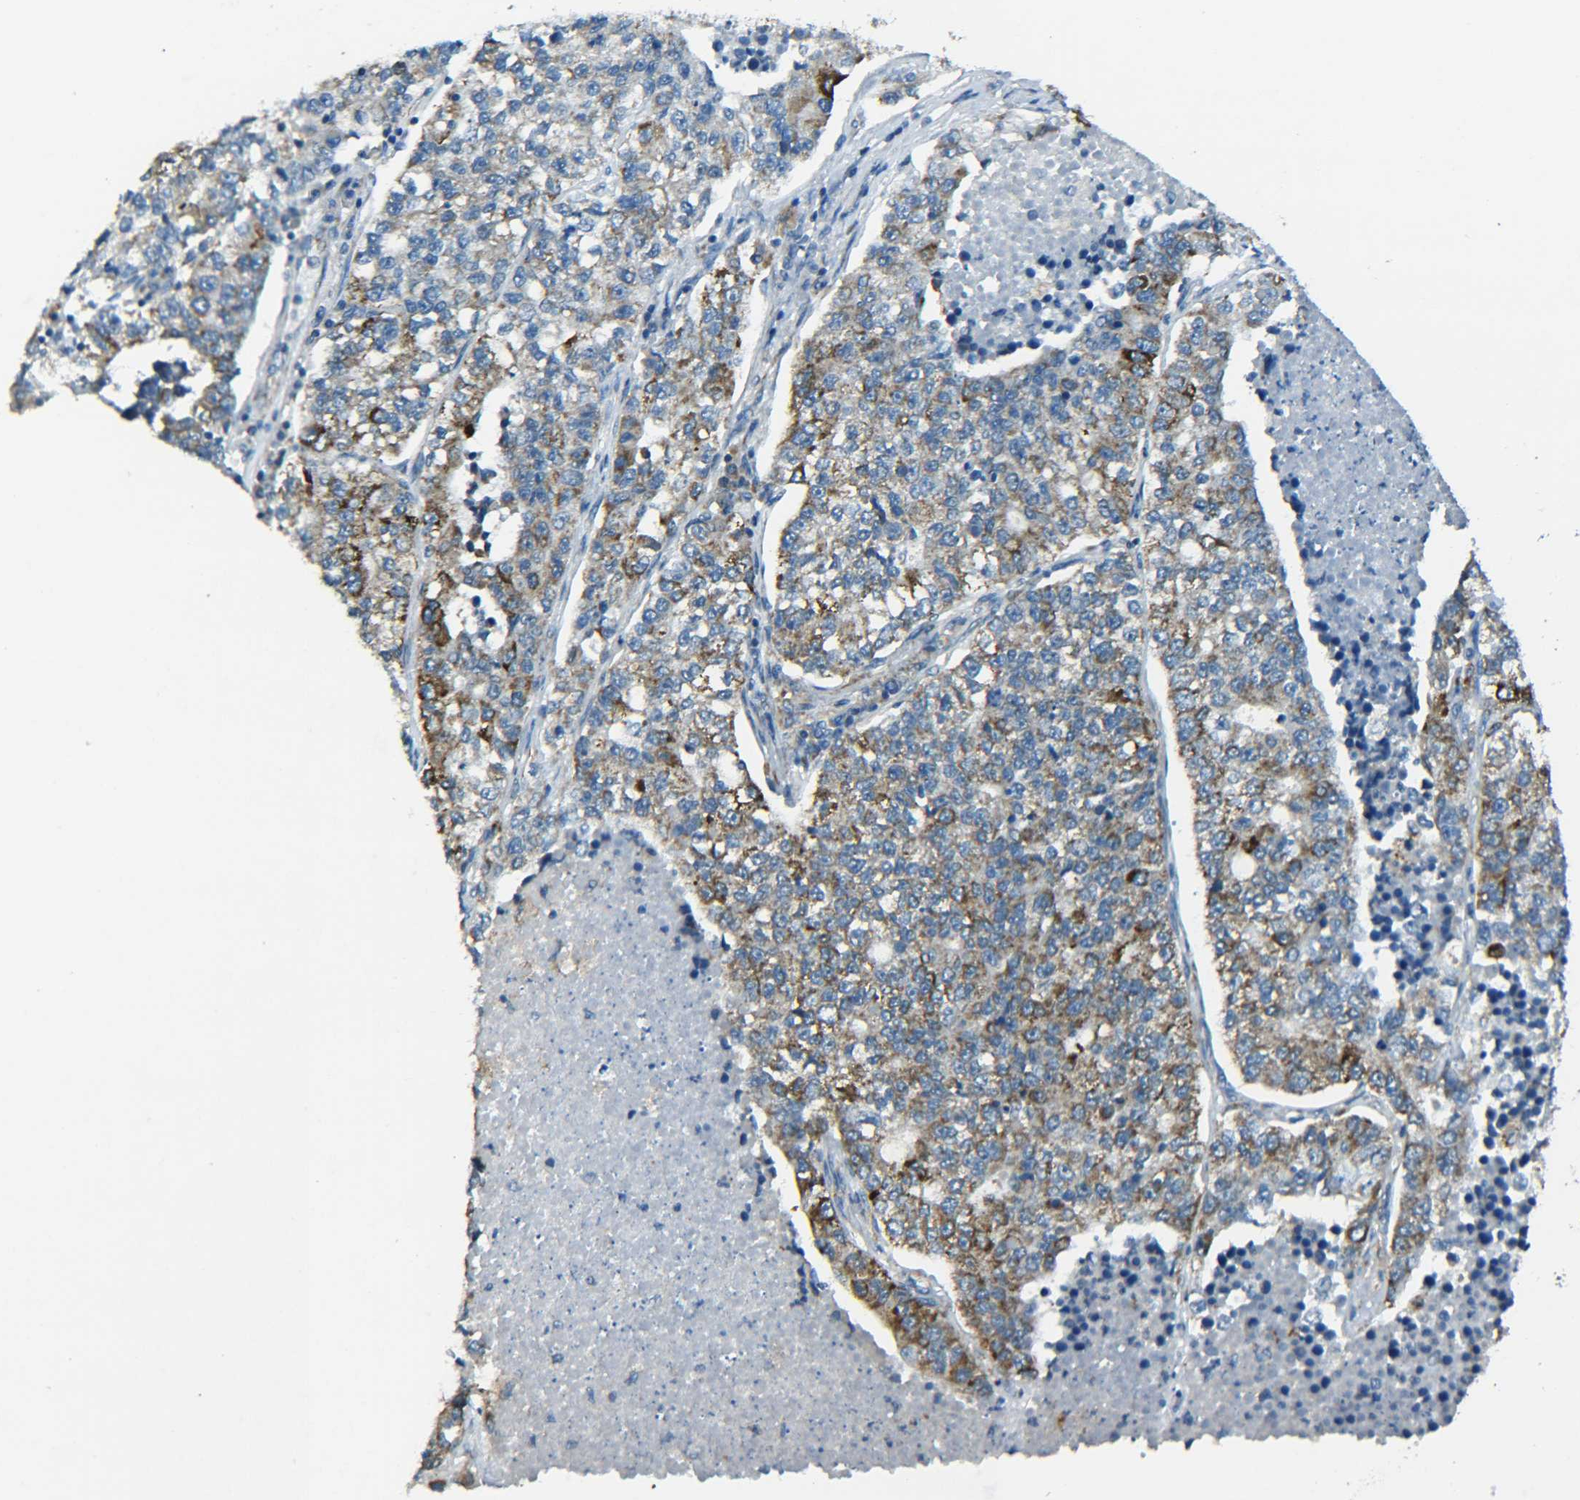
{"staining": {"intensity": "moderate", "quantity": ">75%", "location": "cytoplasmic/membranous"}, "tissue": "lung cancer", "cell_type": "Tumor cells", "image_type": "cancer", "snomed": [{"axis": "morphology", "description": "Adenocarcinoma, NOS"}, {"axis": "topography", "description": "Lung"}], "caption": "This photomicrograph displays immunohistochemistry staining of lung adenocarcinoma, with medium moderate cytoplasmic/membranous expression in about >75% of tumor cells.", "gene": "CYB5R1", "patient": {"sex": "male", "age": 49}}